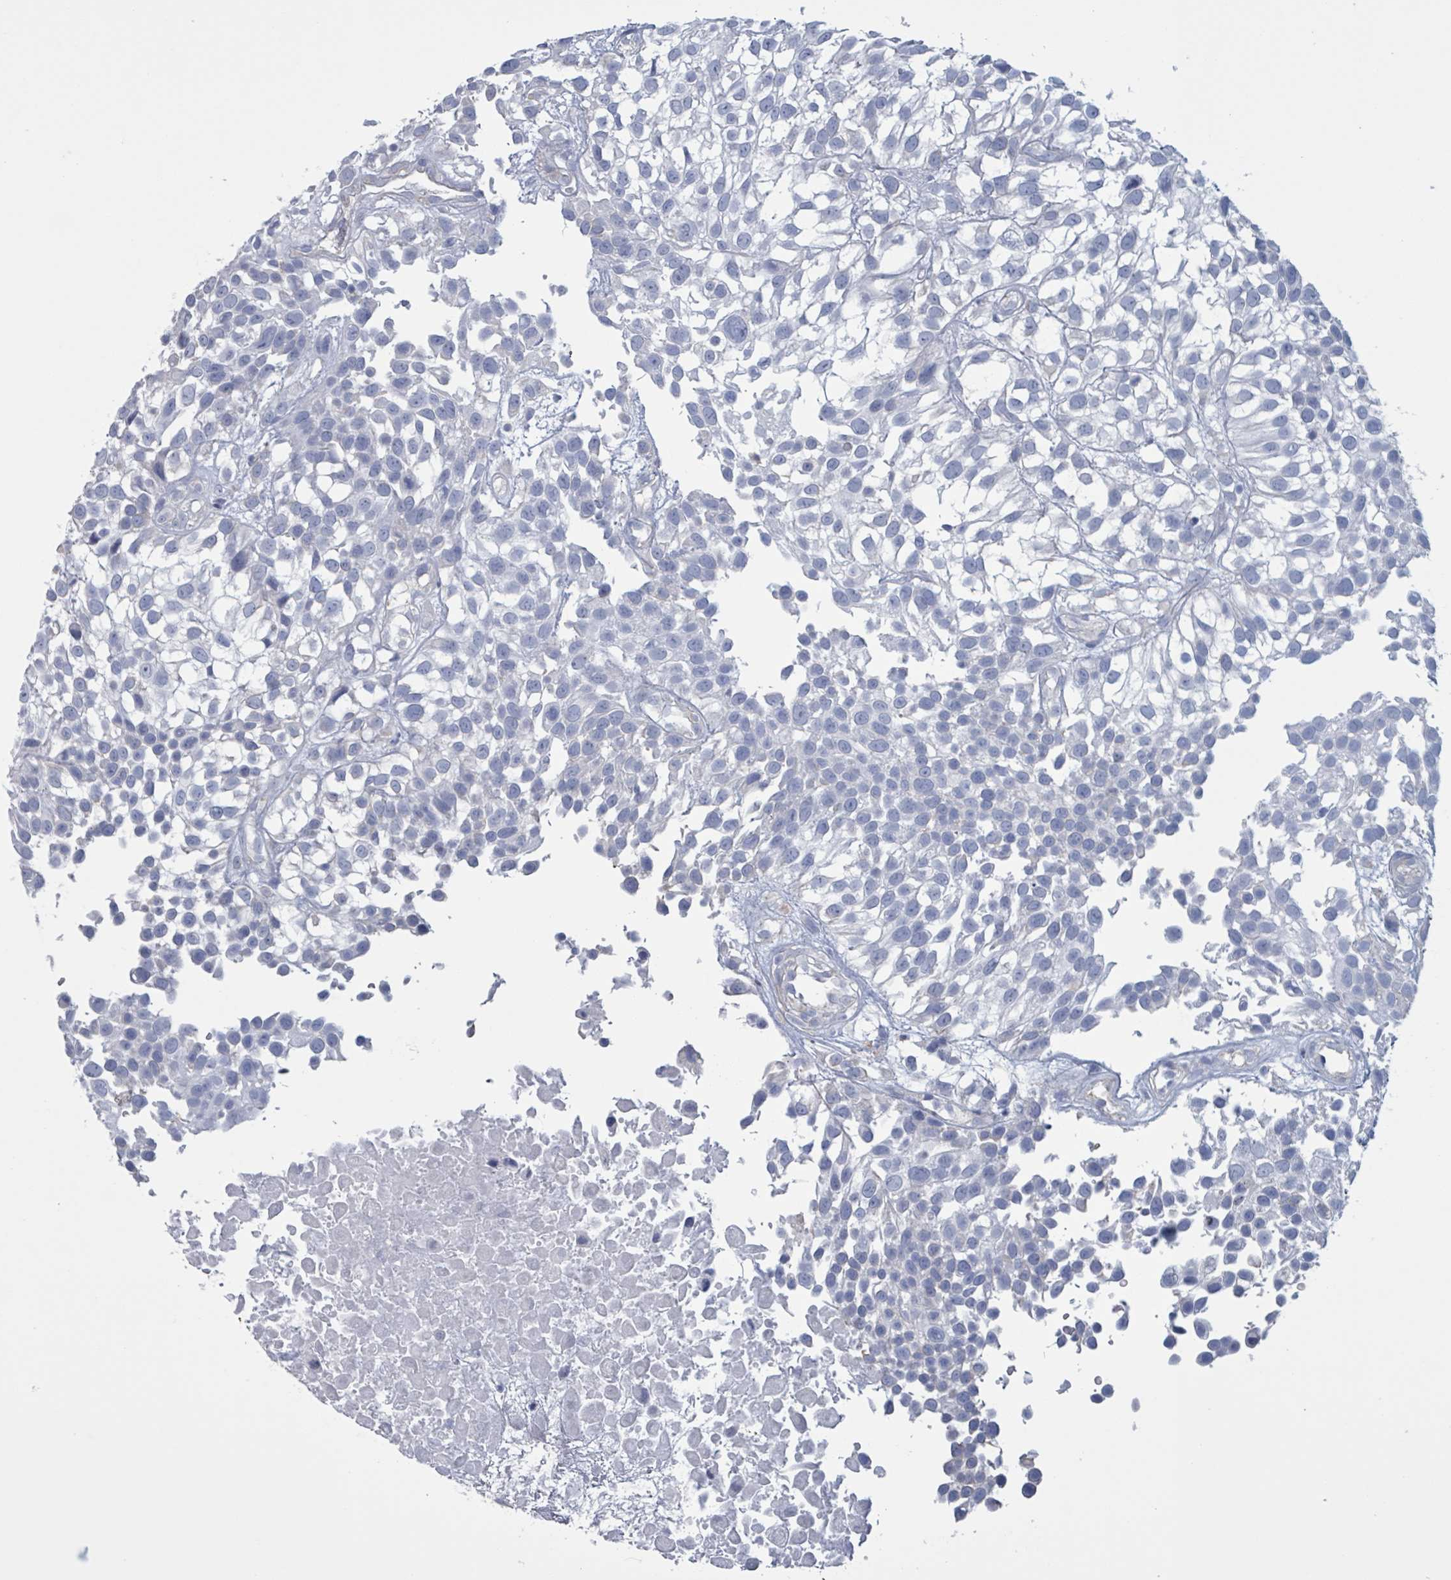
{"staining": {"intensity": "negative", "quantity": "none", "location": "none"}, "tissue": "urothelial cancer", "cell_type": "Tumor cells", "image_type": "cancer", "snomed": [{"axis": "morphology", "description": "Urothelial carcinoma, High grade"}, {"axis": "topography", "description": "Urinary bladder"}], "caption": "High-grade urothelial carcinoma was stained to show a protein in brown. There is no significant expression in tumor cells.", "gene": "CT45A5", "patient": {"sex": "male", "age": 56}}